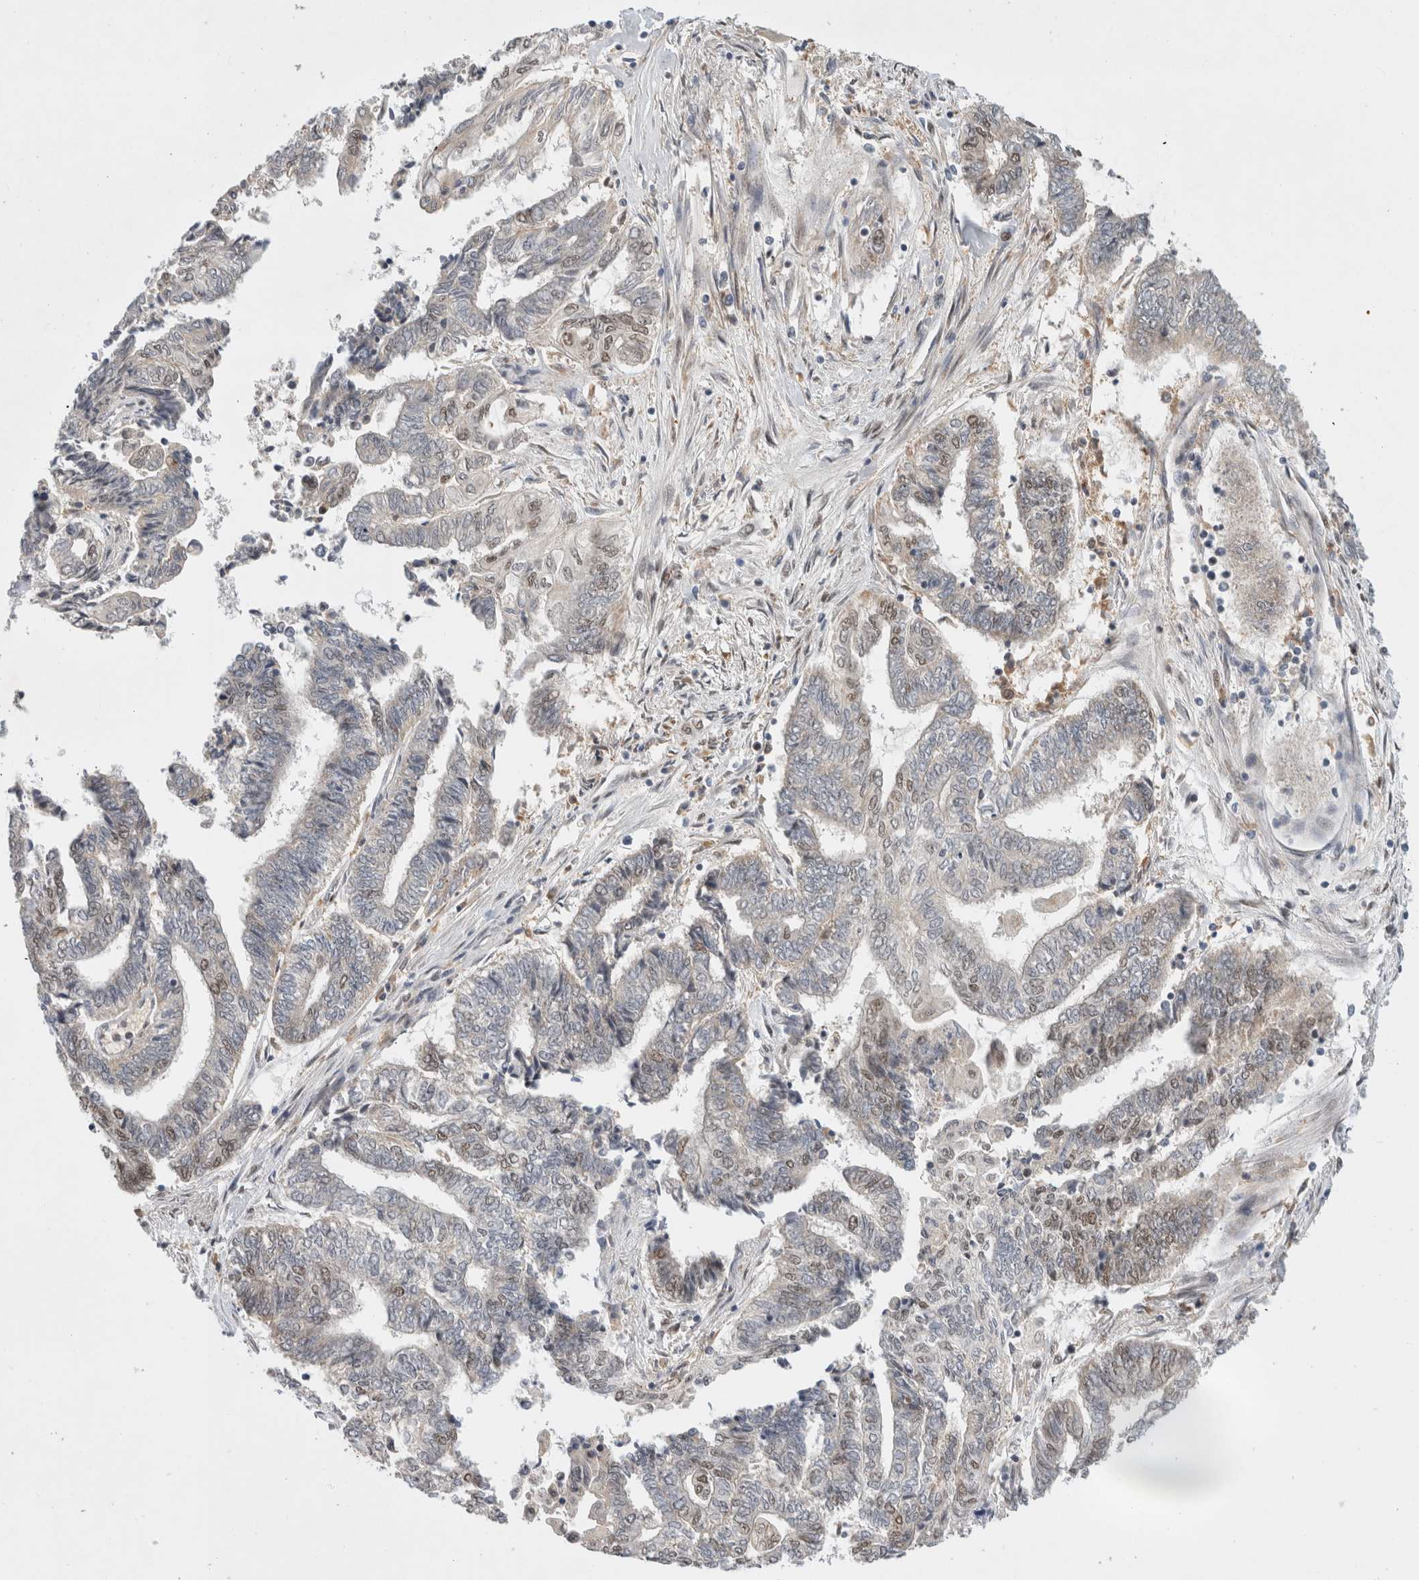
{"staining": {"intensity": "weak", "quantity": "<25%", "location": "nuclear"}, "tissue": "endometrial cancer", "cell_type": "Tumor cells", "image_type": "cancer", "snomed": [{"axis": "morphology", "description": "Adenocarcinoma, NOS"}, {"axis": "topography", "description": "Uterus"}, {"axis": "topography", "description": "Endometrium"}], "caption": "Tumor cells are negative for brown protein staining in endometrial cancer (adenocarcinoma).", "gene": "NCAPG2", "patient": {"sex": "female", "age": 70}}